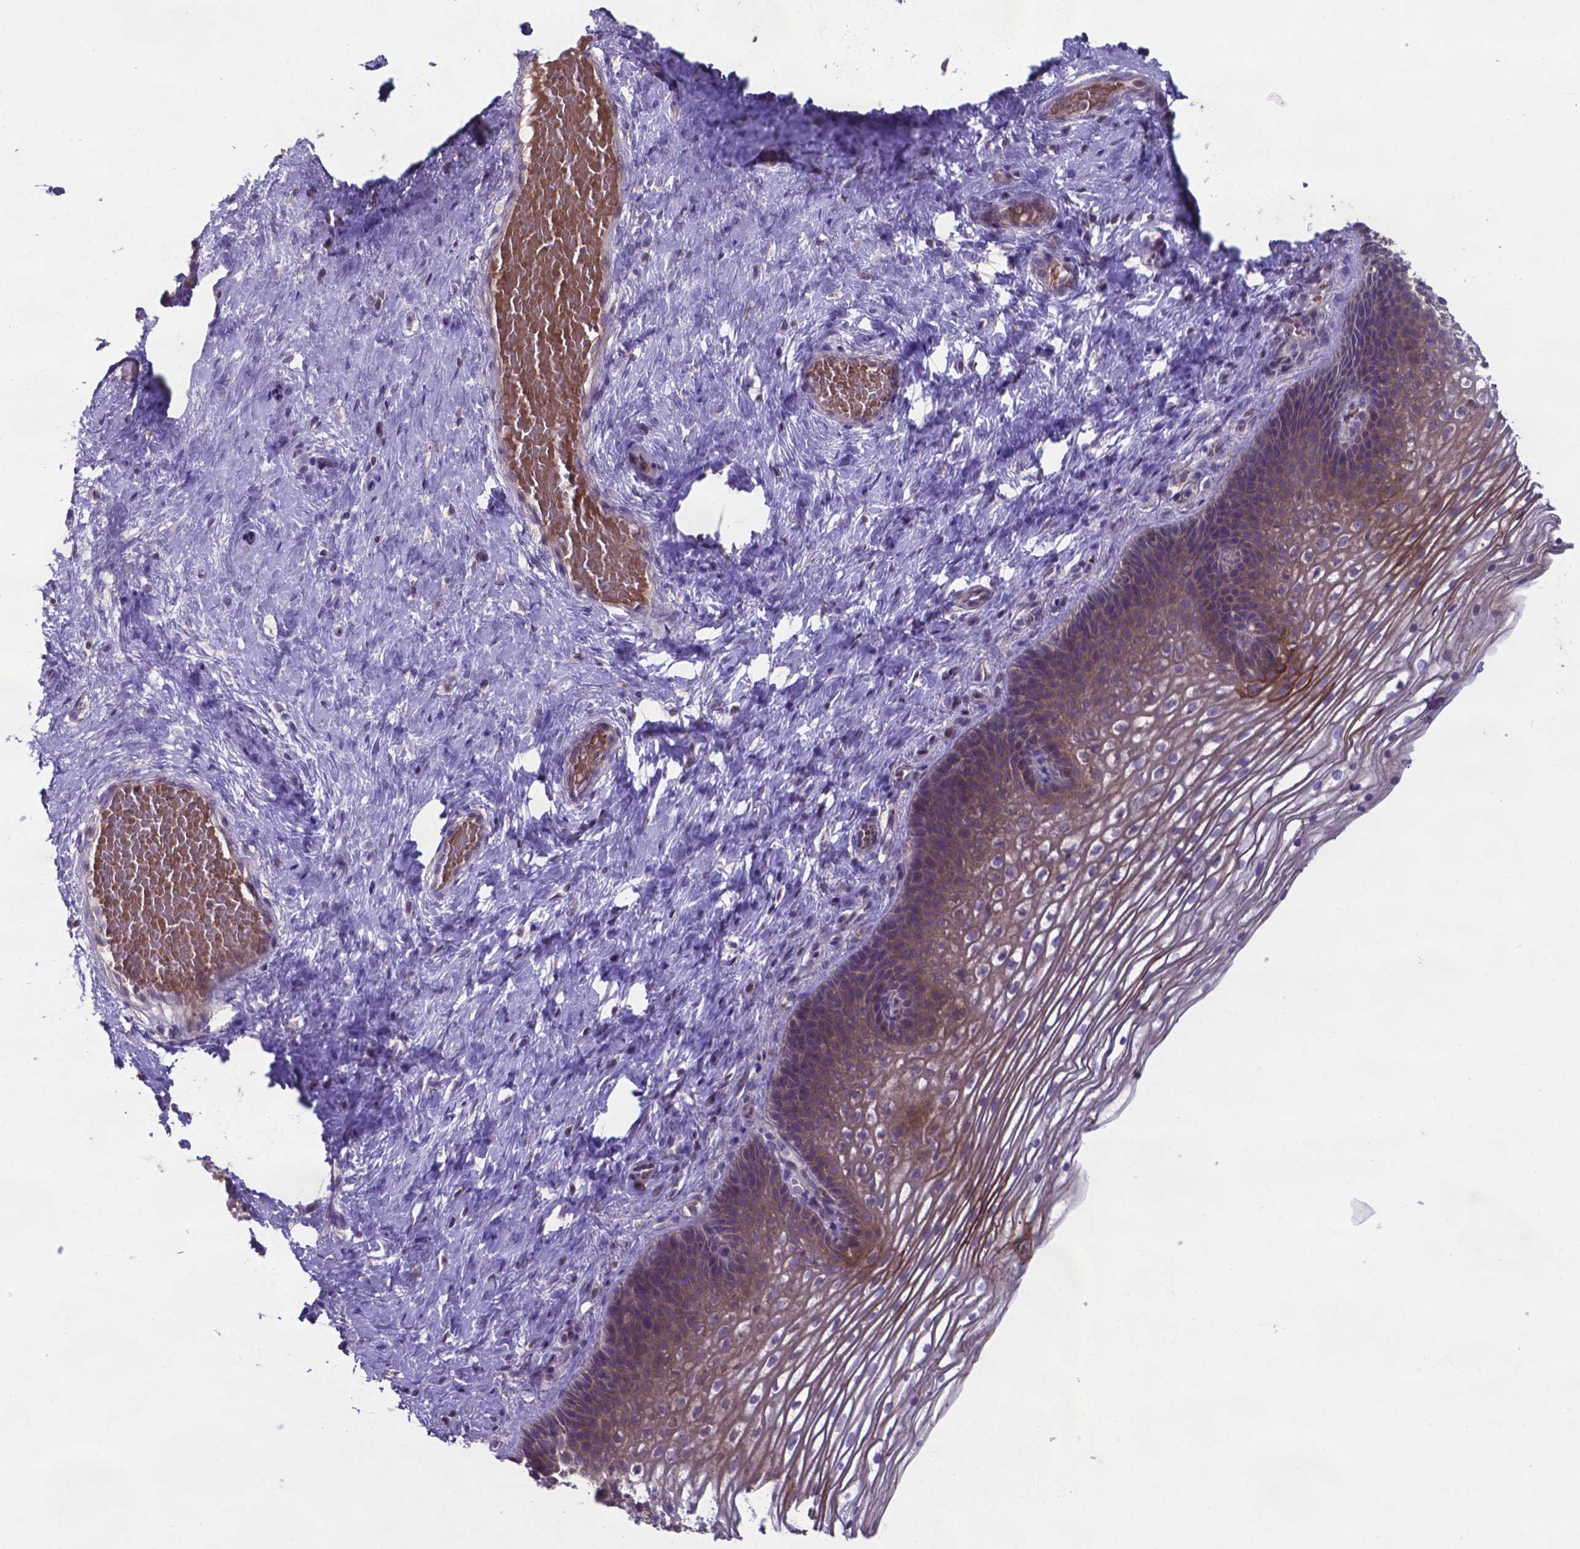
{"staining": {"intensity": "weak", "quantity": "25%-75%", "location": "cytoplasmic/membranous"}, "tissue": "cervix", "cell_type": "Glandular cells", "image_type": "normal", "snomed": [{"axis": "morphology", "description": "Normal tissue, NOS"}, {"axis": "topography", "description": "Cervix"}], "caption": "Normal cervix was stained to show a protein in brown. There is low levels of weak cytoplasmic/membranous expression in approximately 25%-75% of glandular cells. Using DAB (3,3'-diaminobenzidine) (brown) and hematoxylin (blue) stains, captured at high magnification using brightfield microscopy.", "gene": "TYRO3", "patient": {"sex": "female", "age": 34}}